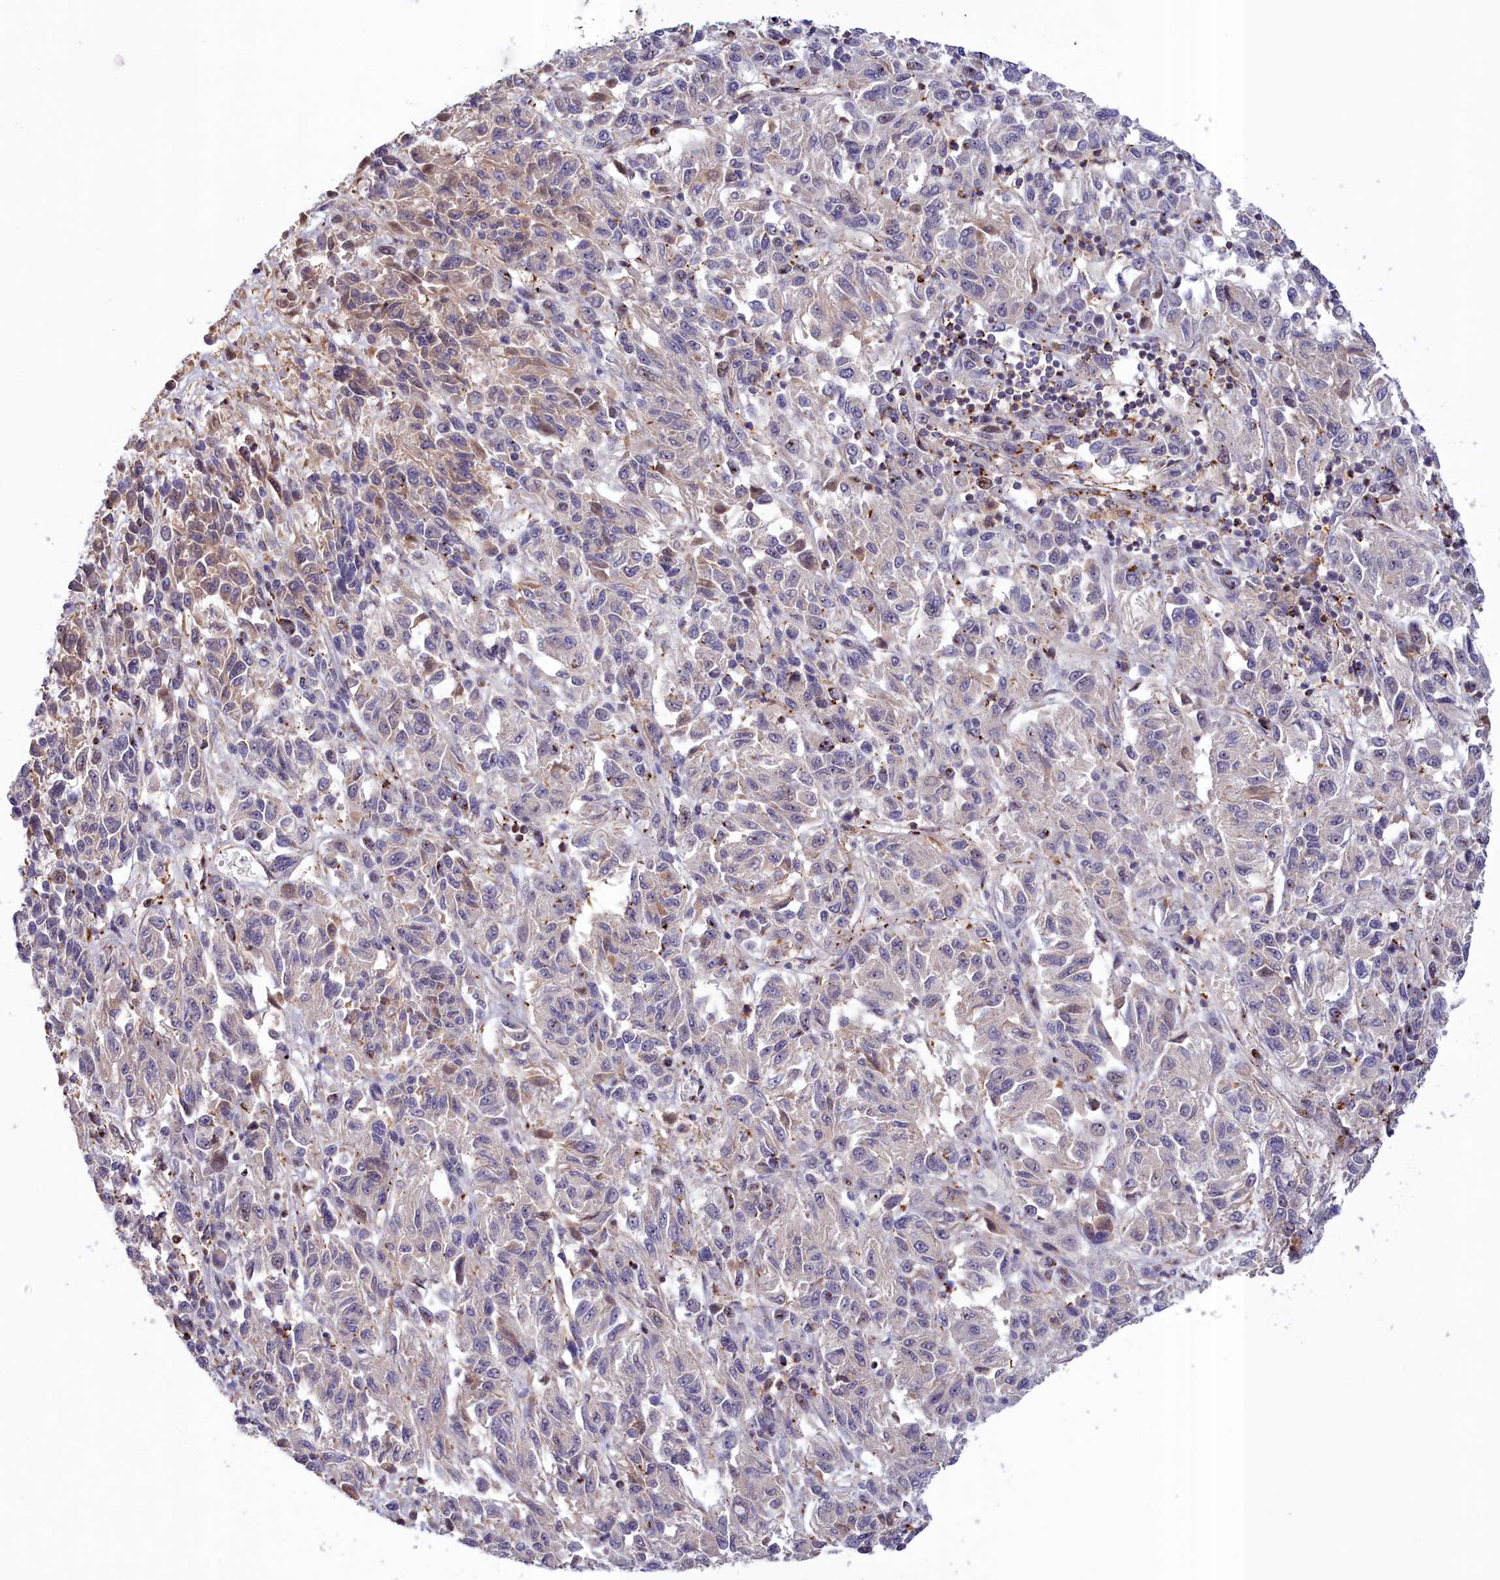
{"staining": {"intensity": "negative", "quantity": "none", "location": "none"}, "tissue": "melanoma", "cell_type": "Tumor cells", "image_type": "cancer", "snomed": [{"axis": "morphology", "description": "Malignant melanoma, Metastatic site"}, {"axis": "topography", "description": "Lung"}], "caption": "IHC of malignant melanoma (metastatic site) exhibits no positivity in tumor cells.", "gene": "NEURL4", "patient": {"sex": "male", "age": 64}}